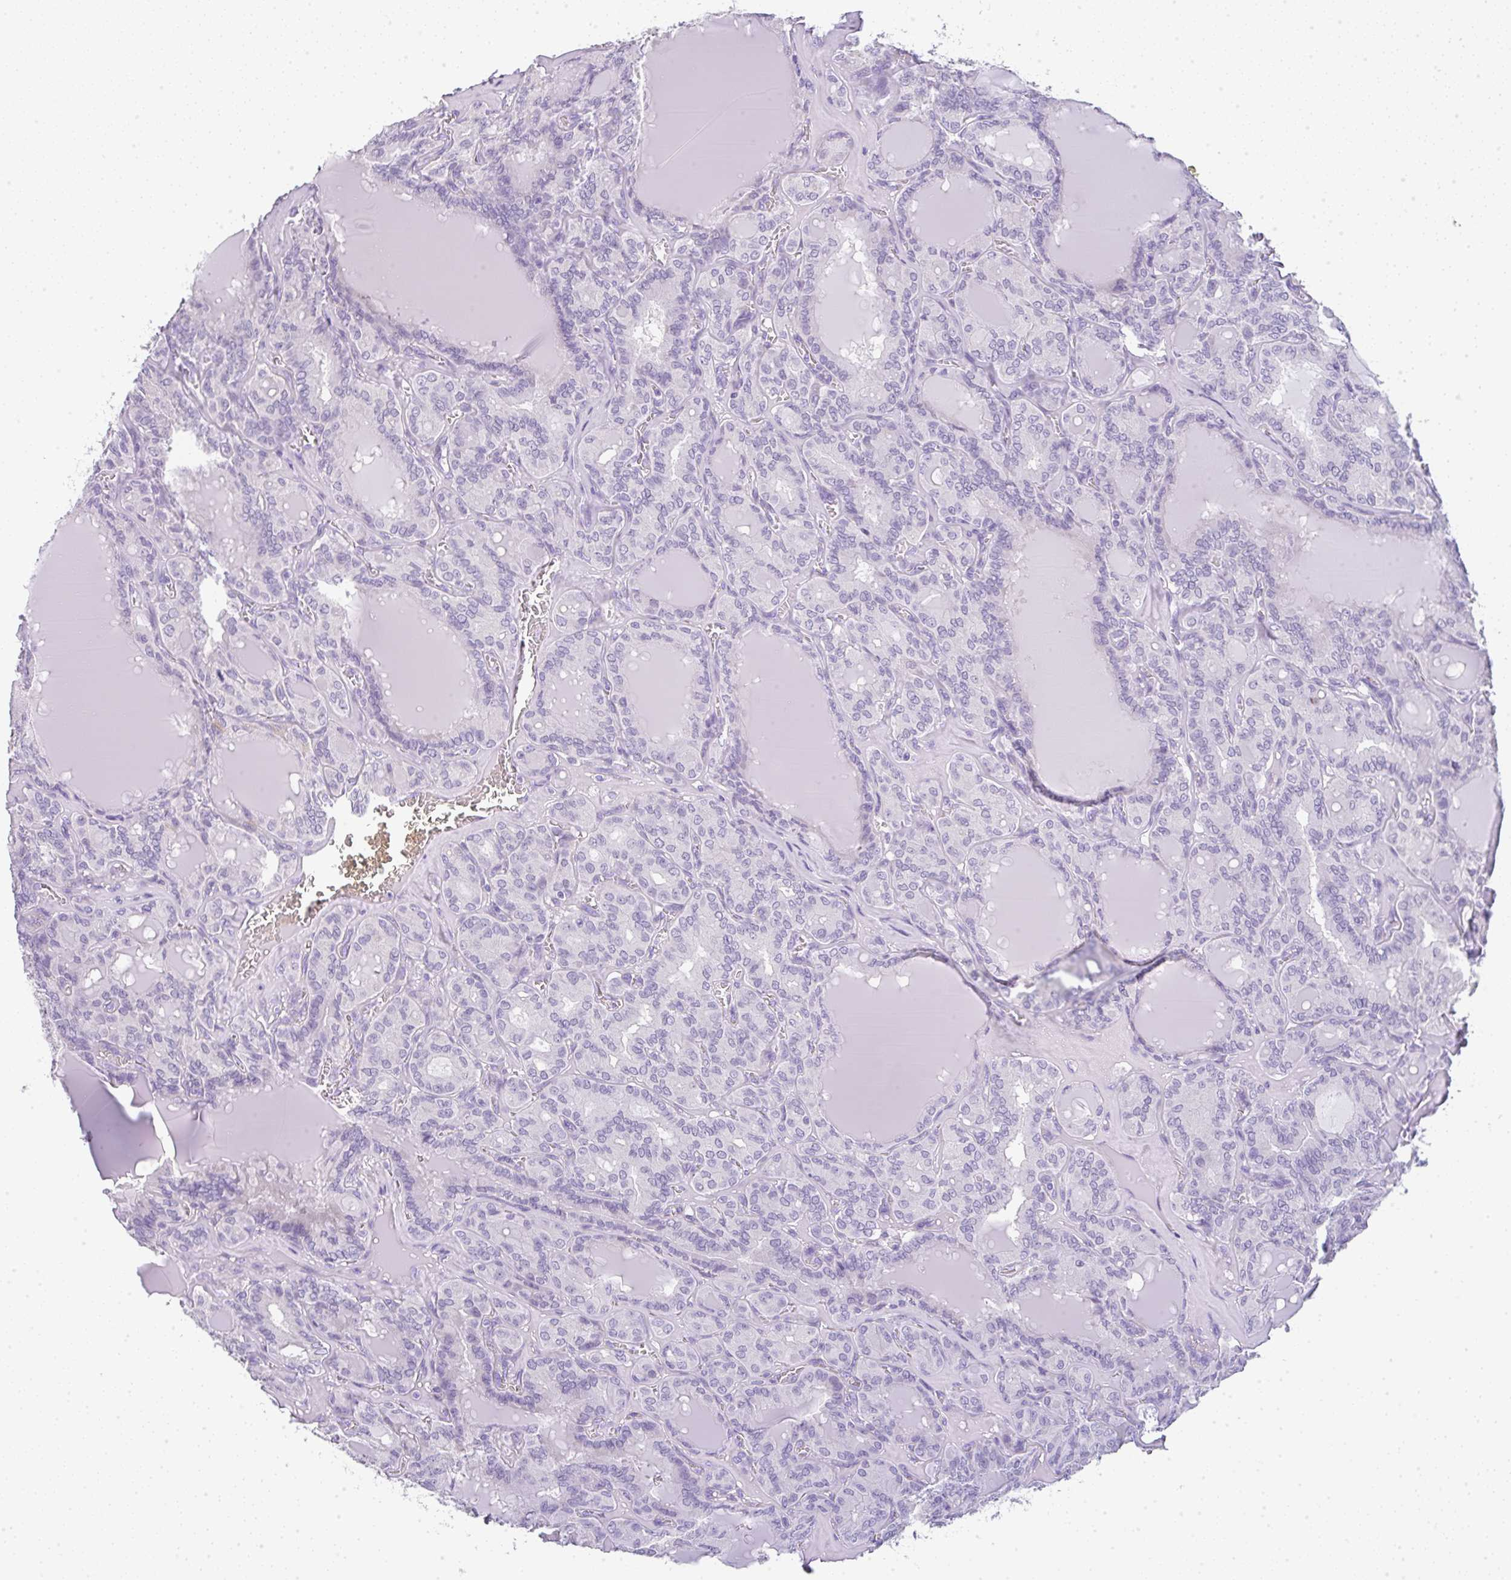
{"staining": {"intensity": "negative", "quantity": "none", "location": "none"}, "tissue": "thyroid cancer", "cell_type": "Tumor cells", "image_type": "cancer", "snomed": [{"axis": "morphology", "description": "Papillary adenocarcinoma, NOS"}, {"axis": "topography", "description": "Thyroid gland"}], "caption": "Immunohistochemistry (IHC) micrograph of neoplastic tissue: human thyroid cancer (papillary adenocarcinoma) stained with DAB demonstrates no significant protein staining in tumor cells.", "gene": "LPAR4", "patient": {"sex": "male", "age": 87}}